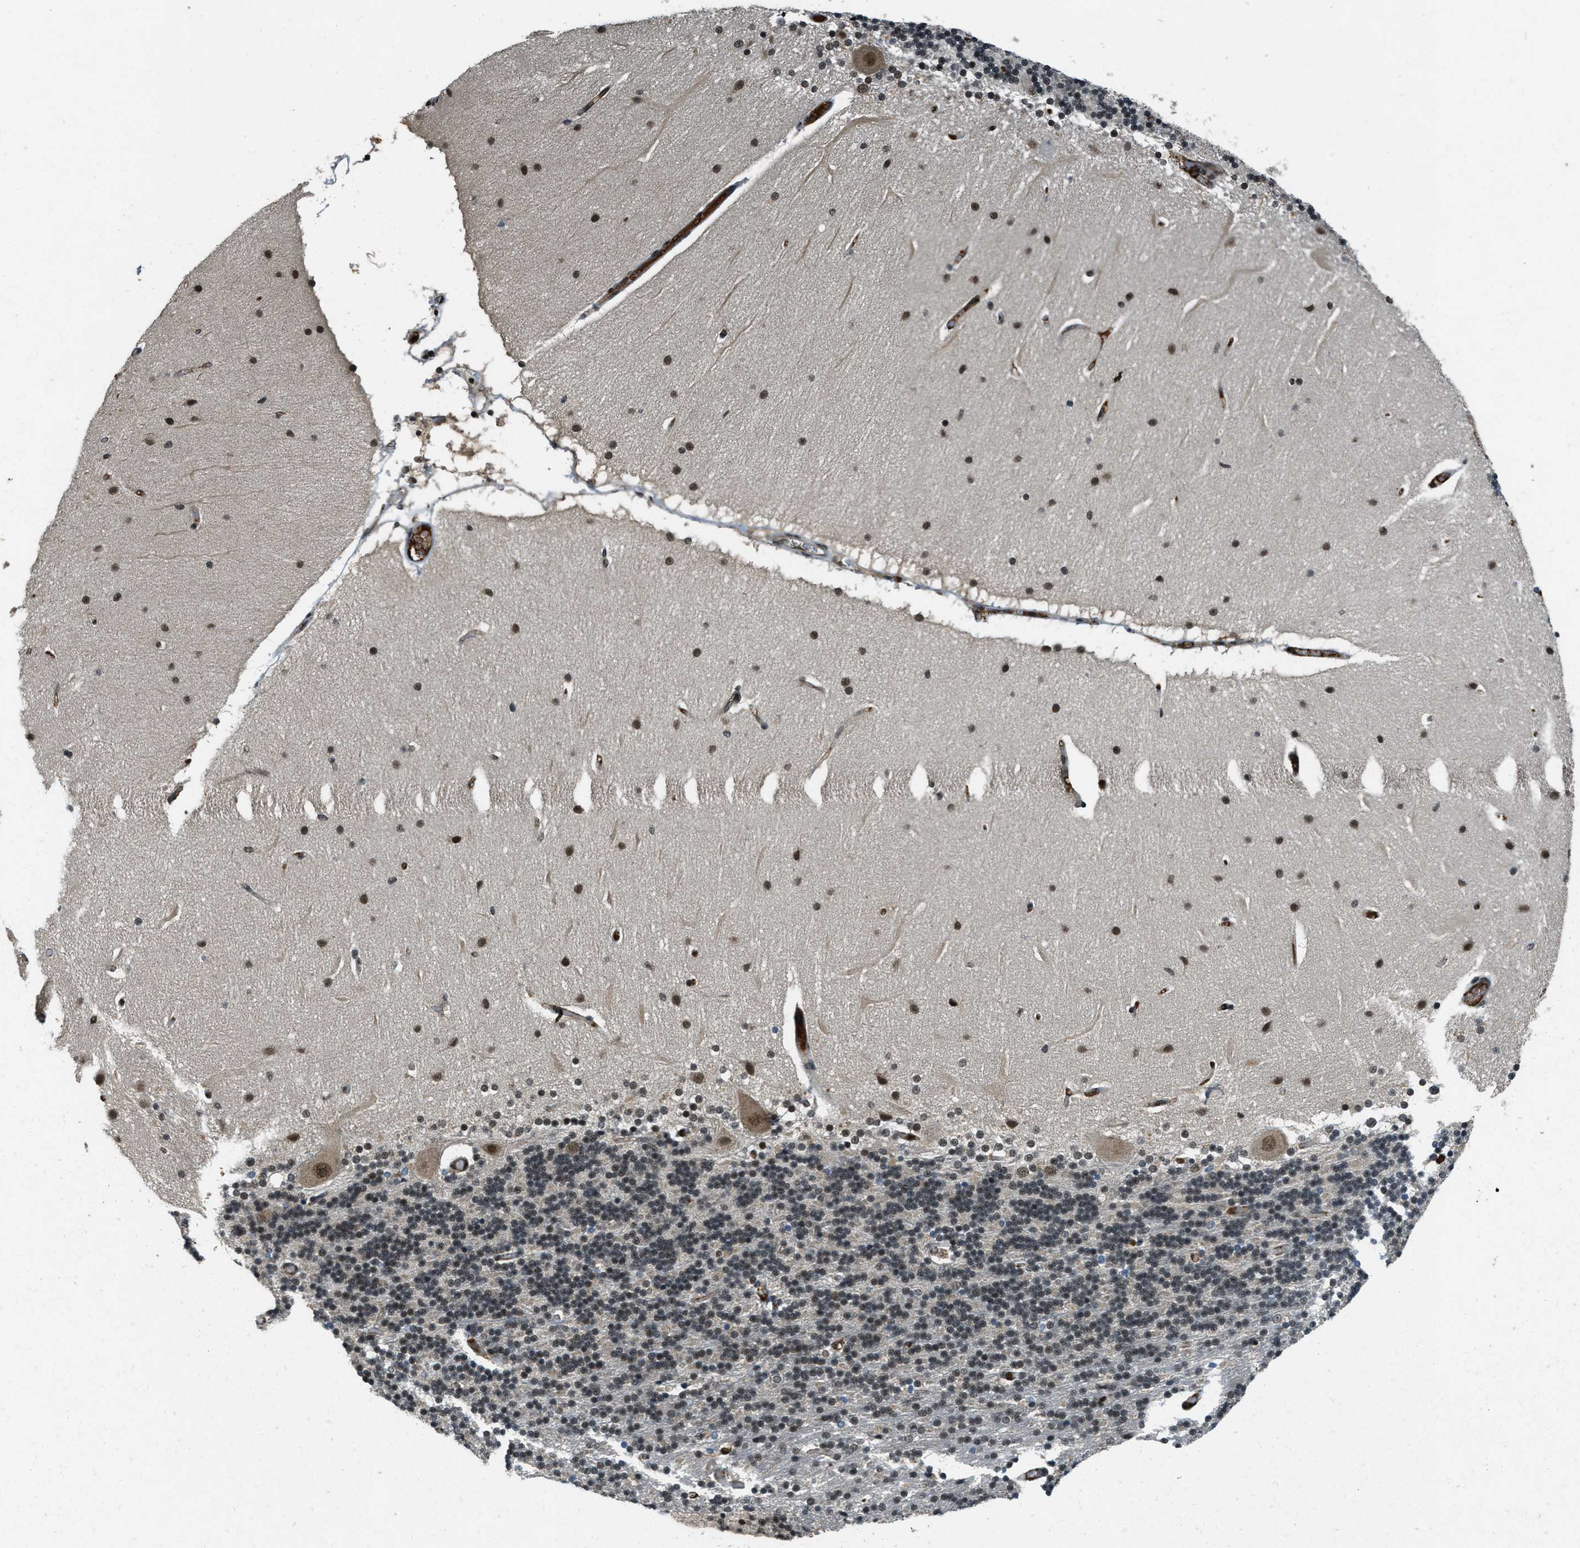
{"staining": {"intensity": "moderate", "quantity": "25%-75%", "location": "nuclear"}, "tissue": "cerebellum", "cell_type": "Cells in granular layer", "image_type": "normal", "snomed": [{"axis": "morphology", "description": "Normal tissue, NOS"}, {"axis": "topography", "description": "Cerebellum"}], "caption": "Approximately 25%-75% of cells in granular layer in unremarkable cerebellum show moderate nuclear protein staining as visualized by brown immunohistochemical staining.", "gene": "ZNF148", "patient": {"sex": "female", "age": 54}}